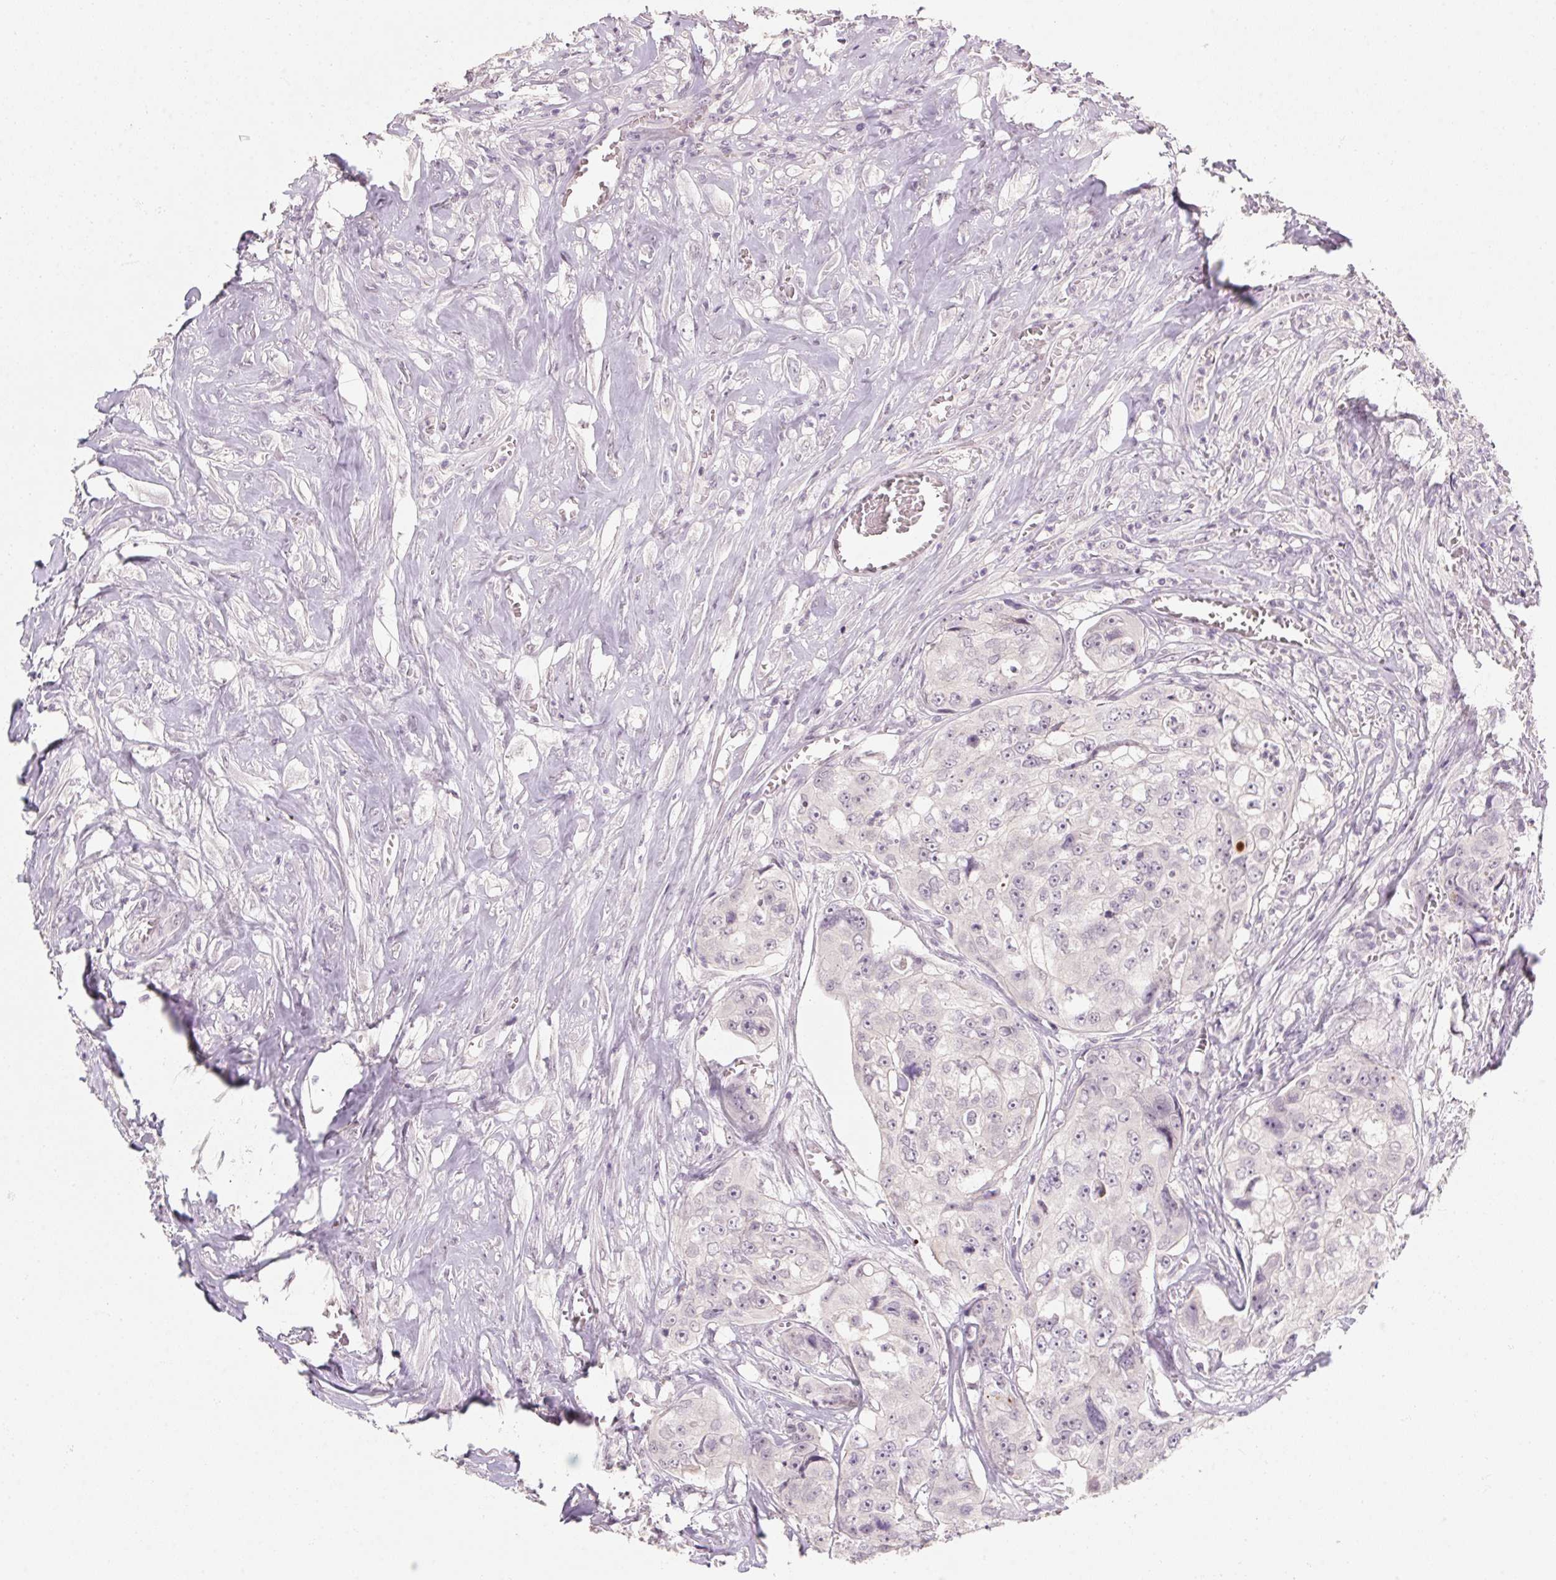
{"staining": {"intensity": "negative", "quantity": "none", "location": "none"}, "tissue": "colorectal cancer", "cell_type": "Tumor cells", "image_type": "cancer", "snomed": [{"axis": "morphology", "description": "Adenocarcinoma, NOS"}, {"axis": "topography", "description": "Rectum"}], "caption": "The histopathology image demonstrates no staining of tumor cells in colorectal adenocarcinoma.", "gene": "CAPZA3", "patient": {"sex": "female", "age": 62}}